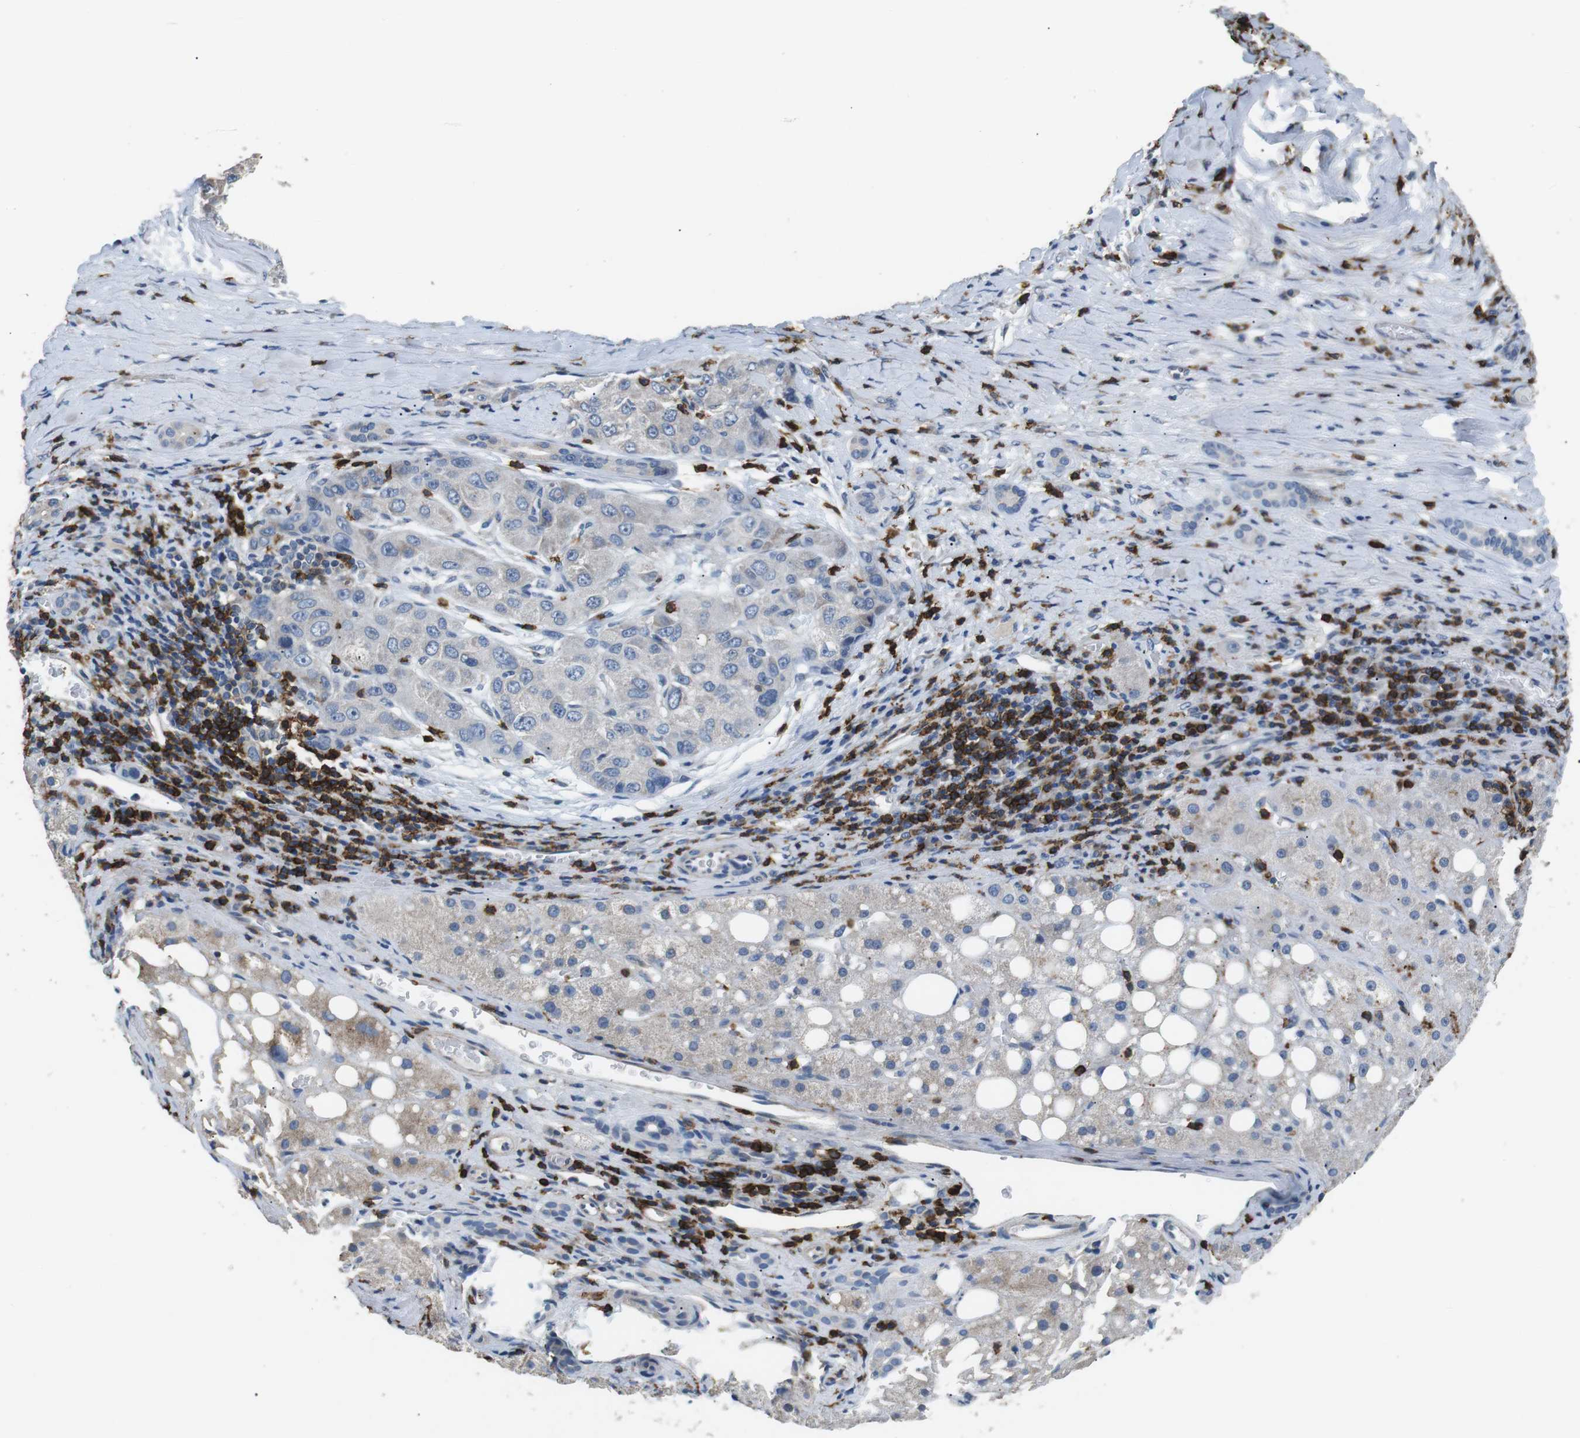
{"staining": {"intensity": "negative", "quantity": "none", "location": "none"}, "tissue": "liver cancer", "cell_type": "Tumor cells", "image_type": "cancer", "snomed": [{"axis": "morphology", "description": "Carcinoma, Hepatocellular, NOS"}, {"axis": "topography", "description": "Liver"}], "caption": "Hepatocellular carcinoma (liver) was stained to show a protein in brown. There is no significant staining in tumor cells.", "gene": "CD6", "patient": {"sex": "male", "age": 80}}